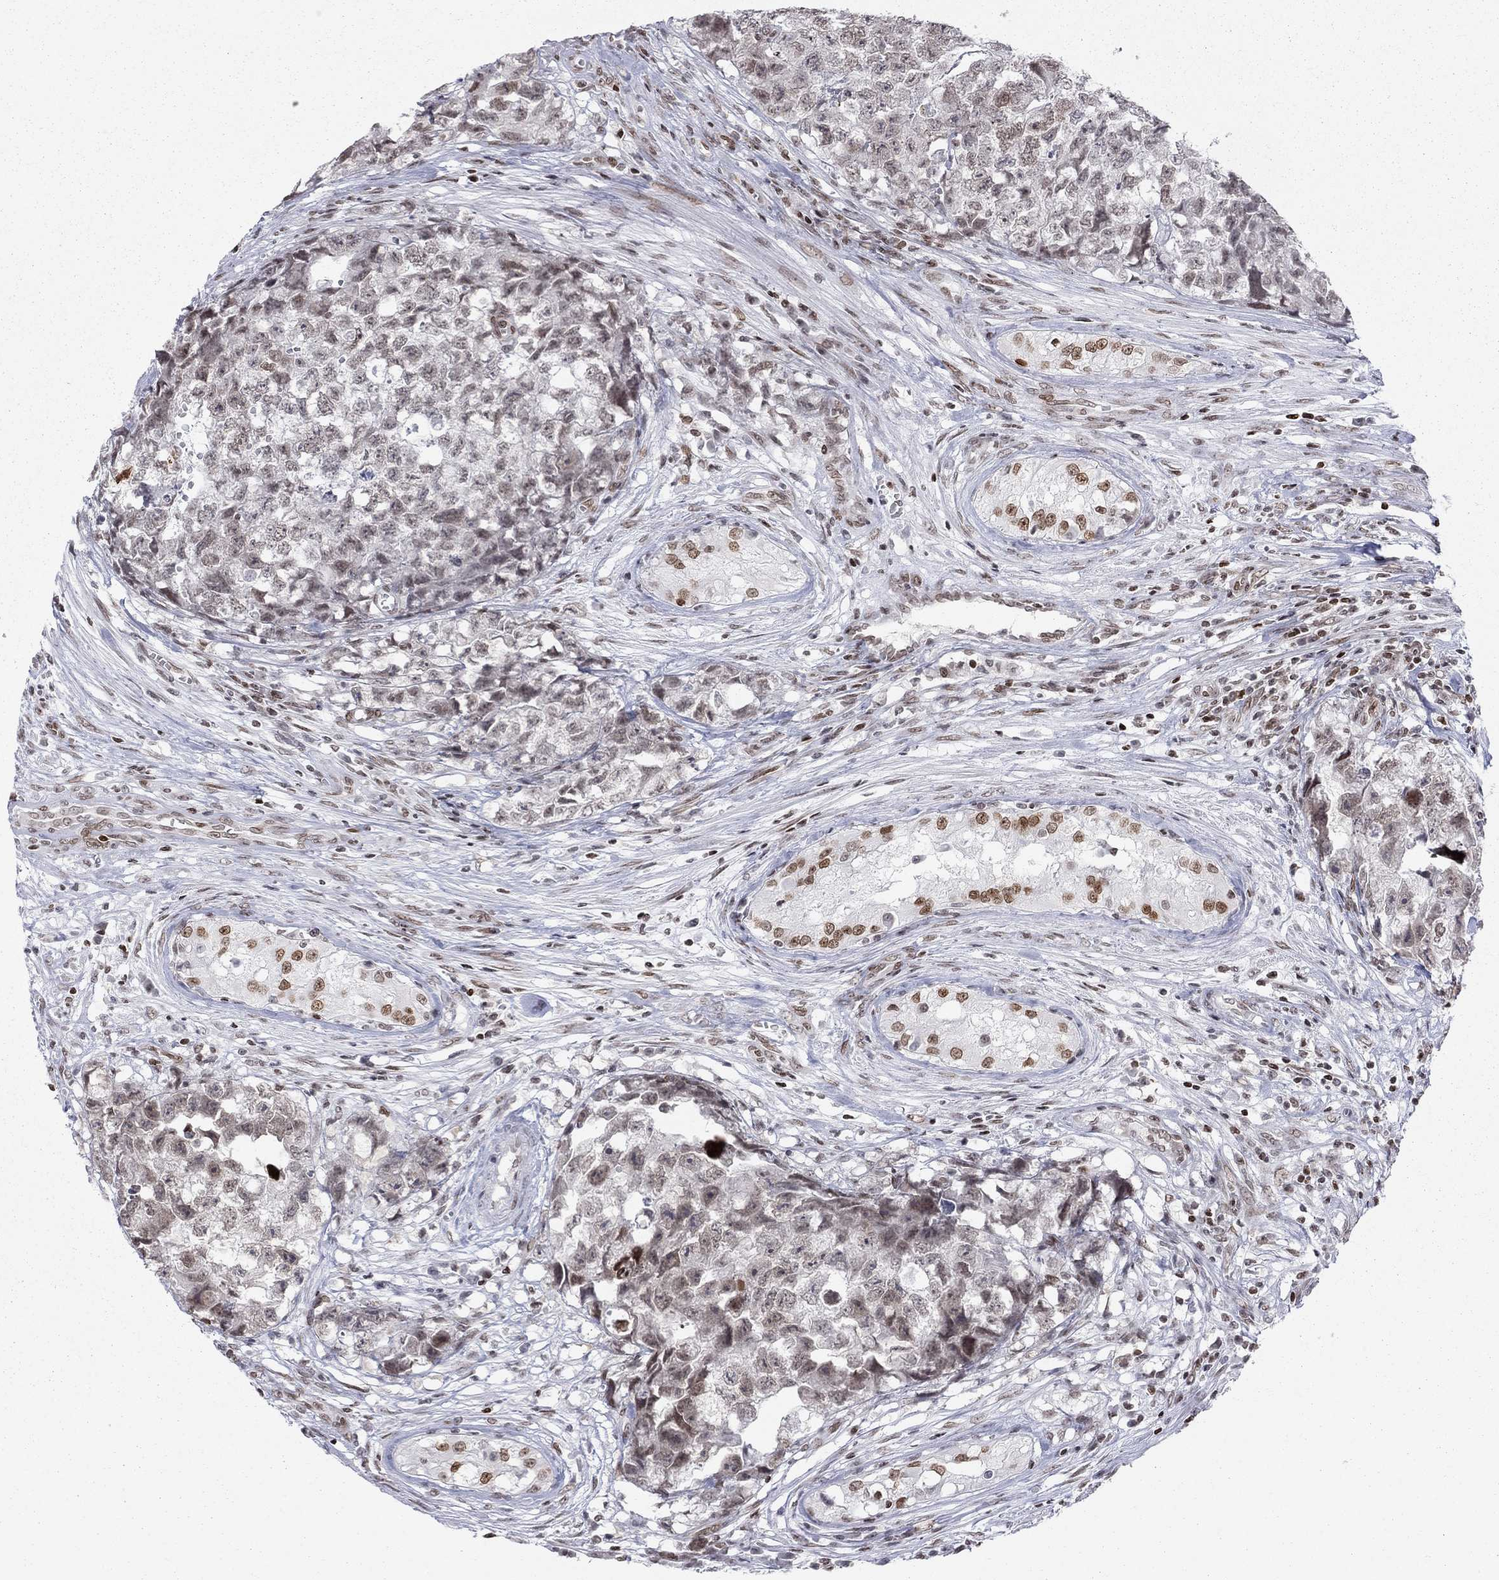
{"staining": {"intensity": "negative", "quantity": "none", "location": "none"}, "tissue": "testis cancer", "cell_type": "Tumor cells", "image_type": "cancer", "snomed": [{"axis": "morphology", "description": "Seminoma, NOS"}, {"axis": "morphology", "description": "Carcinoma, Embryonal, NOS"}, {"axis": "topography", "description": "Testis"}], "caption": "Immunohistochemistry histopathology image of neoplastic tissue: testis cancer (seminoma) stained with DAB exhibits no significant protein positivity in tumor cells. (Brightfield microscopy of DAB IHC at high magnification).", "gene": "H2AX", "patient": {"sex": "male", "age": 22}}